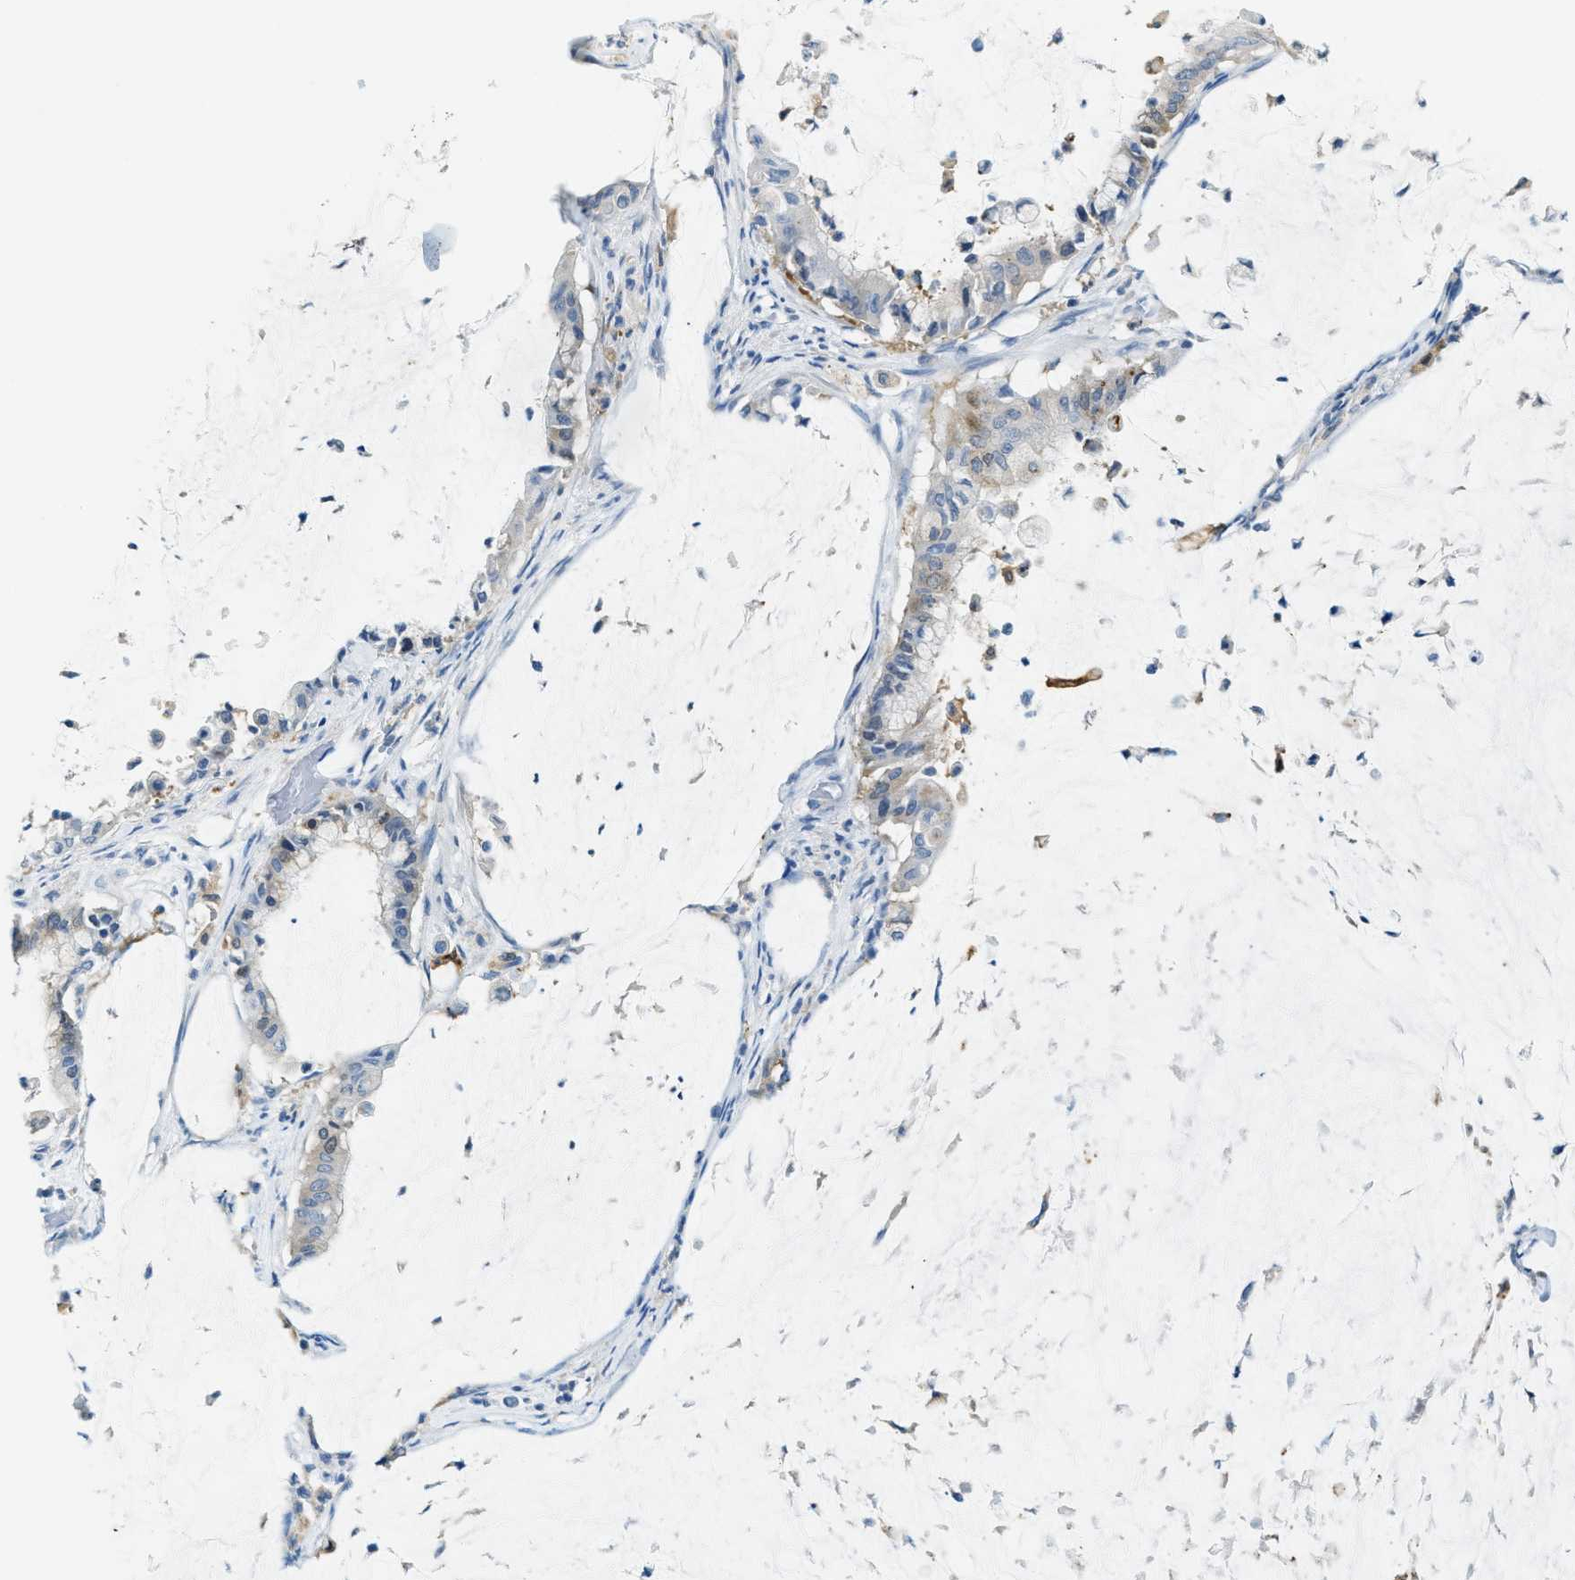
{"staining": {"intensity": "weak", "quantity": "<25%", "location": "cytoplasmic/membranous"}, "tissue": "pancreatic cancer", "cell_type": "Tumor cells", "image_type": "cancer", "snomed": [{"axis": "morphology", "description": "Adenocarcinoma, NOS"}, {"axis": "topography", "description": "Pancreas"}], "caption": "A histopathology image of human pancreatic adenocarcinoma is negative for staining in tumor cells. The staining was performed using DAB to visualize the protein expression in brown, while the nuclei were stained in blue with hematoxylin (Magnification: 20x).", "gene": "MATCAP2", "patient": {"sex": "male", "age": 41}}